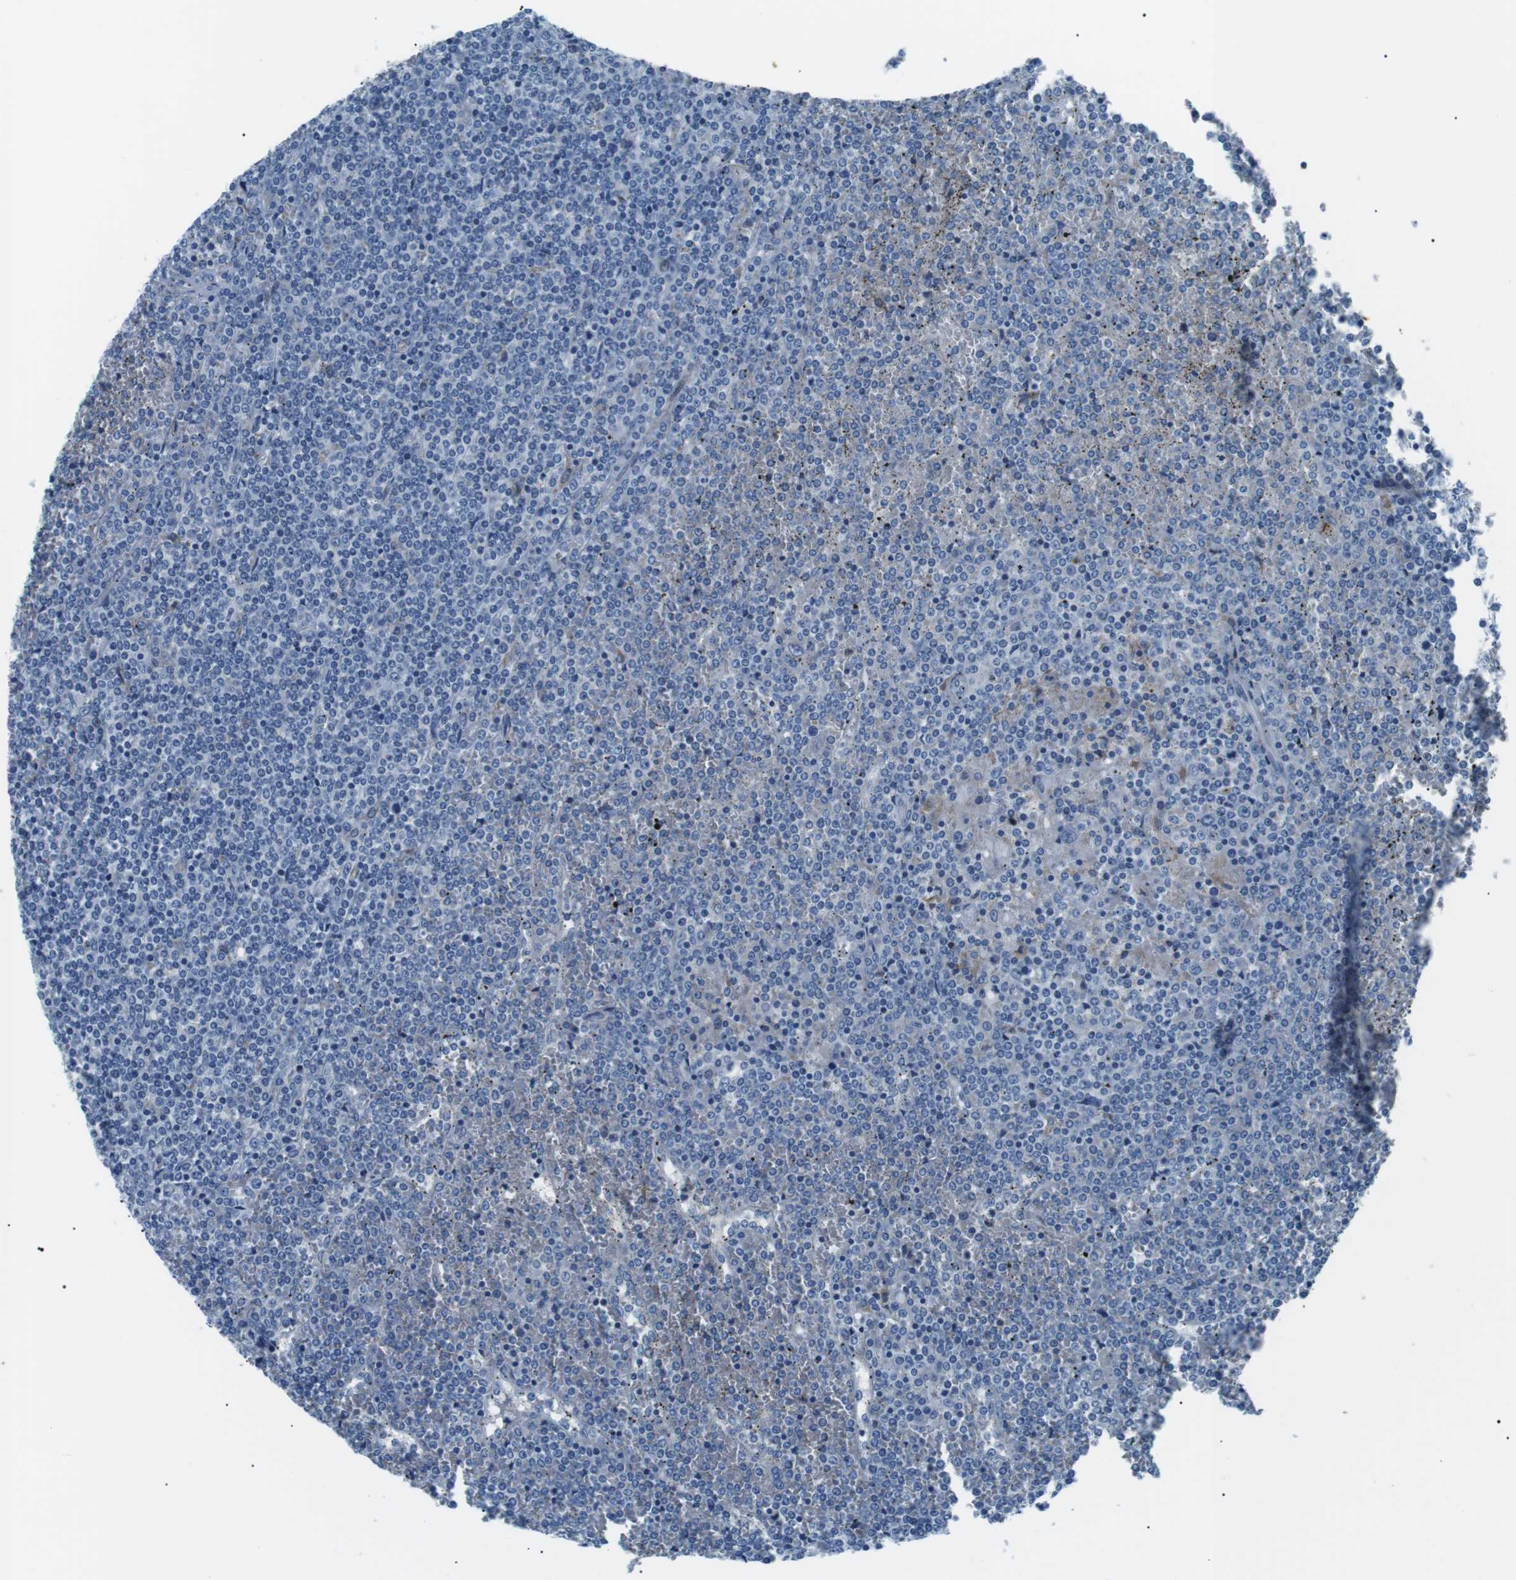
{"staining": {"intensity": "negative", "quantity": "none", "location": "none"}, "tissue": "lymphoma", "cell_type": "Tumor cells", "image_type": "cancer", "snomed": [{"axis": "morphology", "description": "Malignant lymphoma, non-Hodgkin's type, Low grade"}, {"axis": "topography", "description": "Spleen"}], "caption": "This photomicrograph is of lymphoma stained with immunohistochemistry (IHC) to label a protein in brown with the nuclei are counter-stained blue. There is no expression in tumor cells.", "gene": "CSF2RA", "patient": {"sex": "female", "age": 19}}